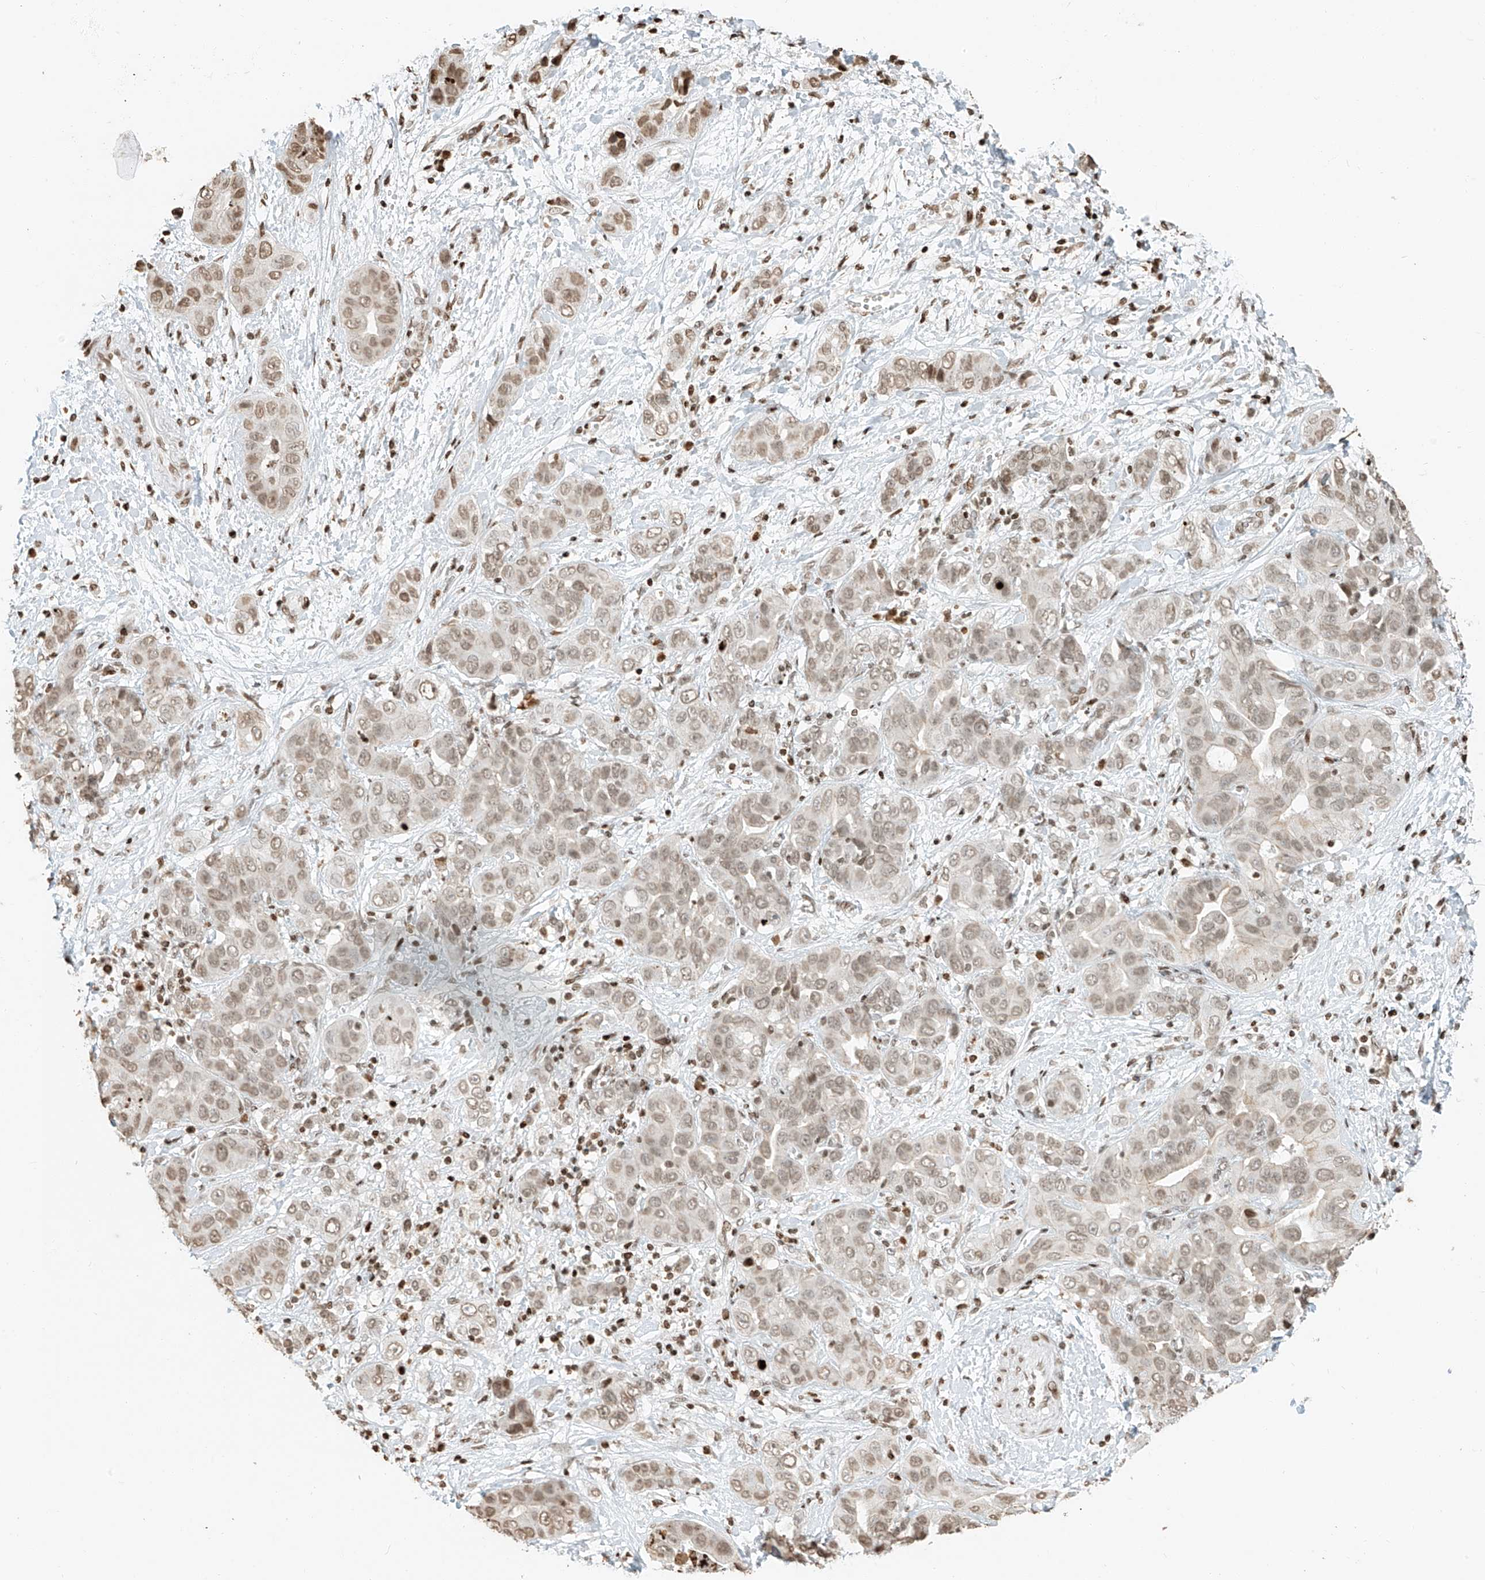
{"staining": {"intensity": "weak", "quantity": ">75%", "location": "nuclear"}, "tissue": "liver cancer", "cell_type": "Tumor cells", "image_type": "cancer", "snomed": [{"axis": "morphology", "description": "Cholangiocarcinoma"}, {"axis": "topography", "description": "Liver"}], "caption": "Liver cholangiocarcinoma stained for a protein displays weak nuclear positivity in tumor cells.", "gene": "C17orf58", "patient": {"sex": "female", "age": 52}}